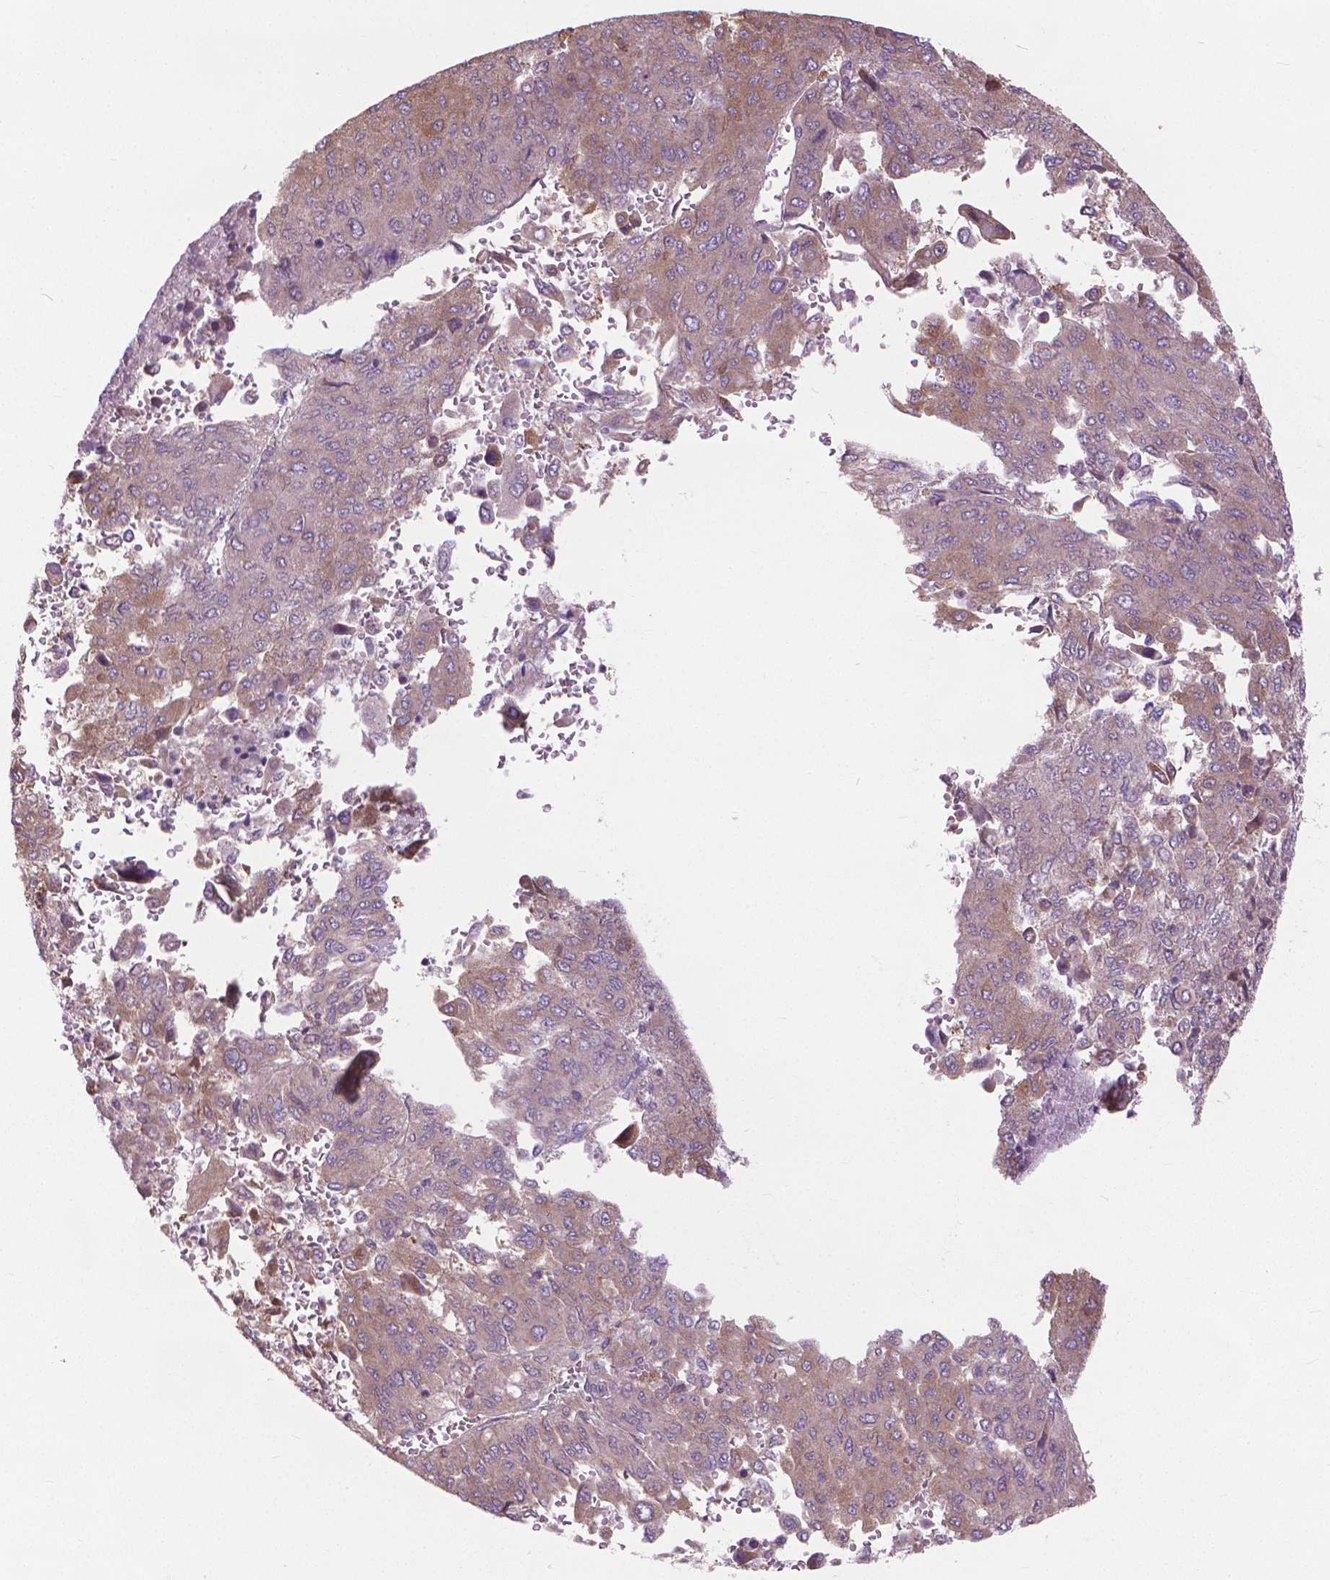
{"staining": {"intensity": "moderate", "quantity": "<25%", "location": "cytoplasmic/membranous"}, "tissue": "liver cancer", "cell_type": "Tumor cells", "image_type": "cancer", "snomed": [{"axis": "morphology", "description": "Carcinoma, Hepatocellular, NOS"}, {"axis": "topography", "description": "Liver"}], "caption": "DAB (3,3'-diaminobenzidine) immunohistochemical staining of hepatocellular carcinoma (liver) displays moderate cytoplasmic/membranous protein expression in about <25% of tumor cells. The protein is stained brown, and the nuclei are stained in blue (DAB IHC with brightfield microscopy, high magnification).", "gene": "NUDT1", "patient": {"sex": "female", "age": 41}}